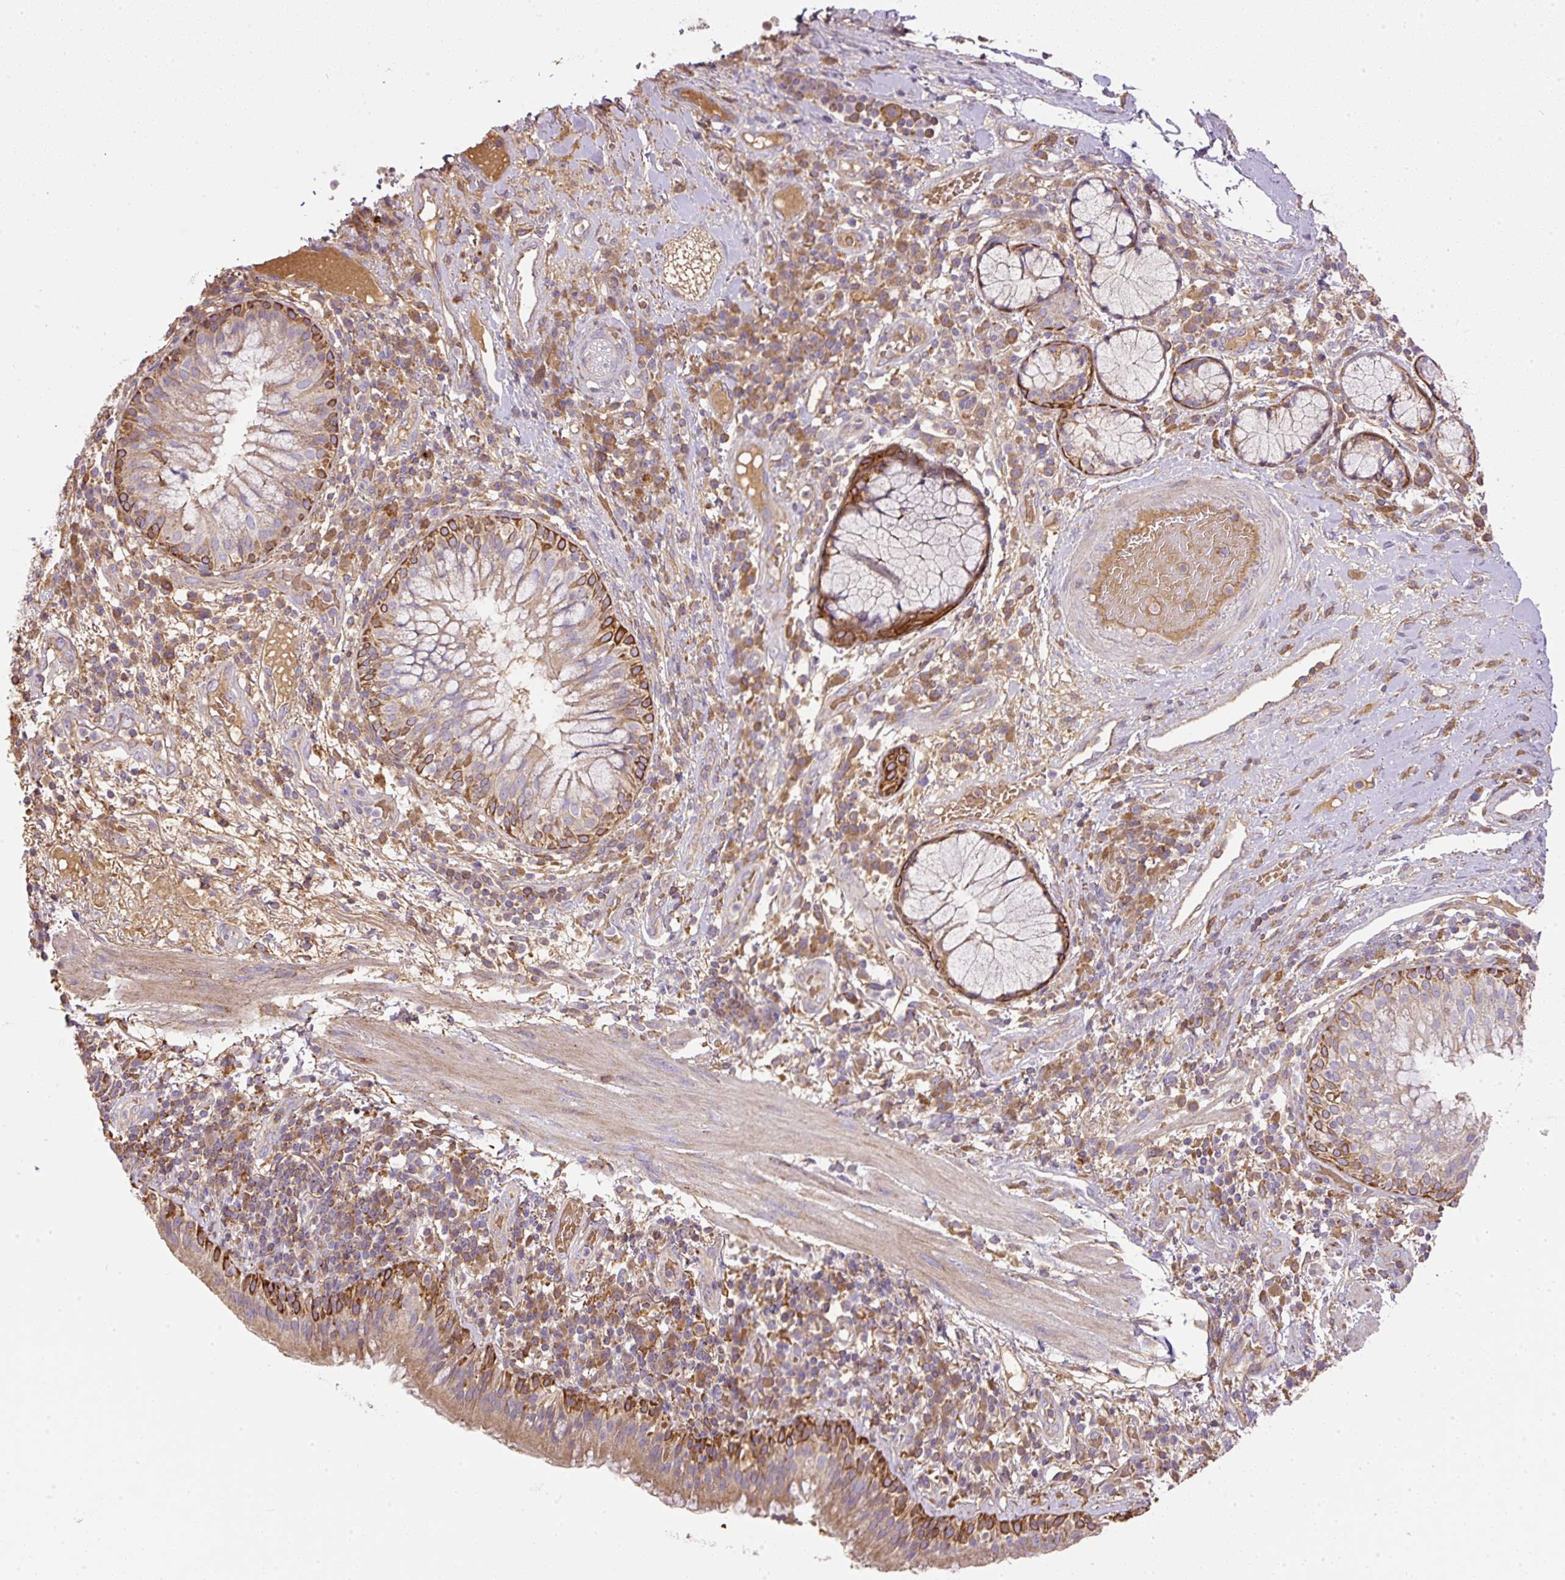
{"staining": {"intensity": "strong", "quantity": "<25%", "location": "cytoplasmic/membranous"}, "tissue": "bronchus", "cell_type": "Respiratory epithelial cells", "image_type": "normal", "snomed": [{"axis": "morphology", "description": "Normal tissue, NOS"}, {"axis": "topography", "description": "Cartilage tissue"}, {"axis": "topography", "description": "Bronchus"}], "caption": "Immunohistochemistry (IHC) staining of benign bronchus, which reveals medium levels of strong cytoplasmic/membranous positivity in approximately <25% of respiratory epithelial cells indicating strong cytoplasmic/membranous protein expression. The staining was performed using DAB (3,3'-diaminobenzidine) (brown) for protein detection and nuclei were counterstained in hematoxylin (blue).", "gene": "DAPK1", "patient": {"sex": "male", "age": 56}}